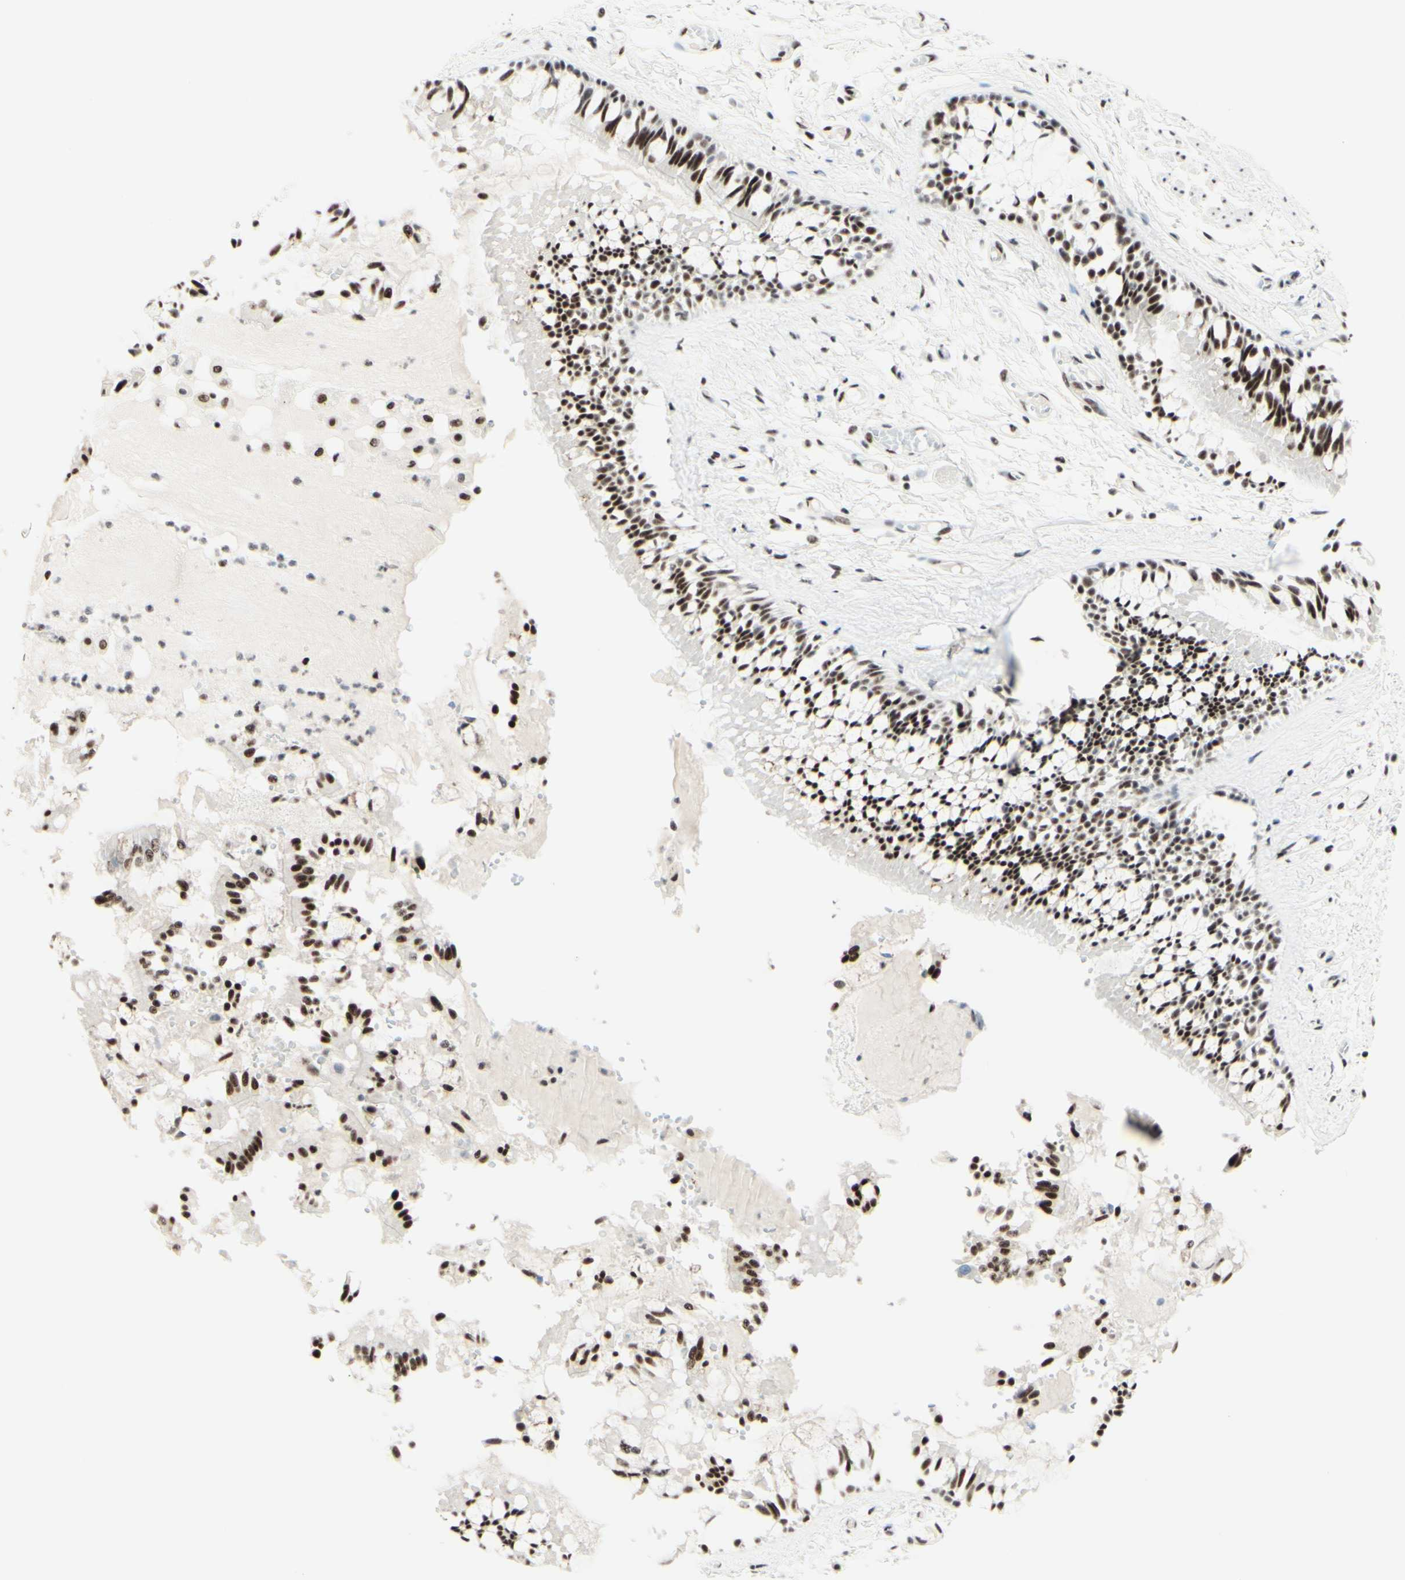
{"staining": {"intensity": "strong", "quantity": "25%-75%", "location": "nuclear"}, "tissue": "bronchus", "cell_type": "Respiratory epithelial cells", "image_type": "normal", "snomed": [{"axis": "morphology", "description": "Normal tissue, NOS"}, {"axis": "morphology", "description": "Inflammation, NOS"}, {"axis": "topography", "description": "Cartilage tissue"}, {"axis": "topography", "description": "Lung"}], "caption": "Strong nuclear positivity for a protein is identified in approximately 25%-75% of respiratory epithelial cells of normal bronchus using IHC.", "gene": "WTAP", "patient": {"sex": "male", "age": 71}}